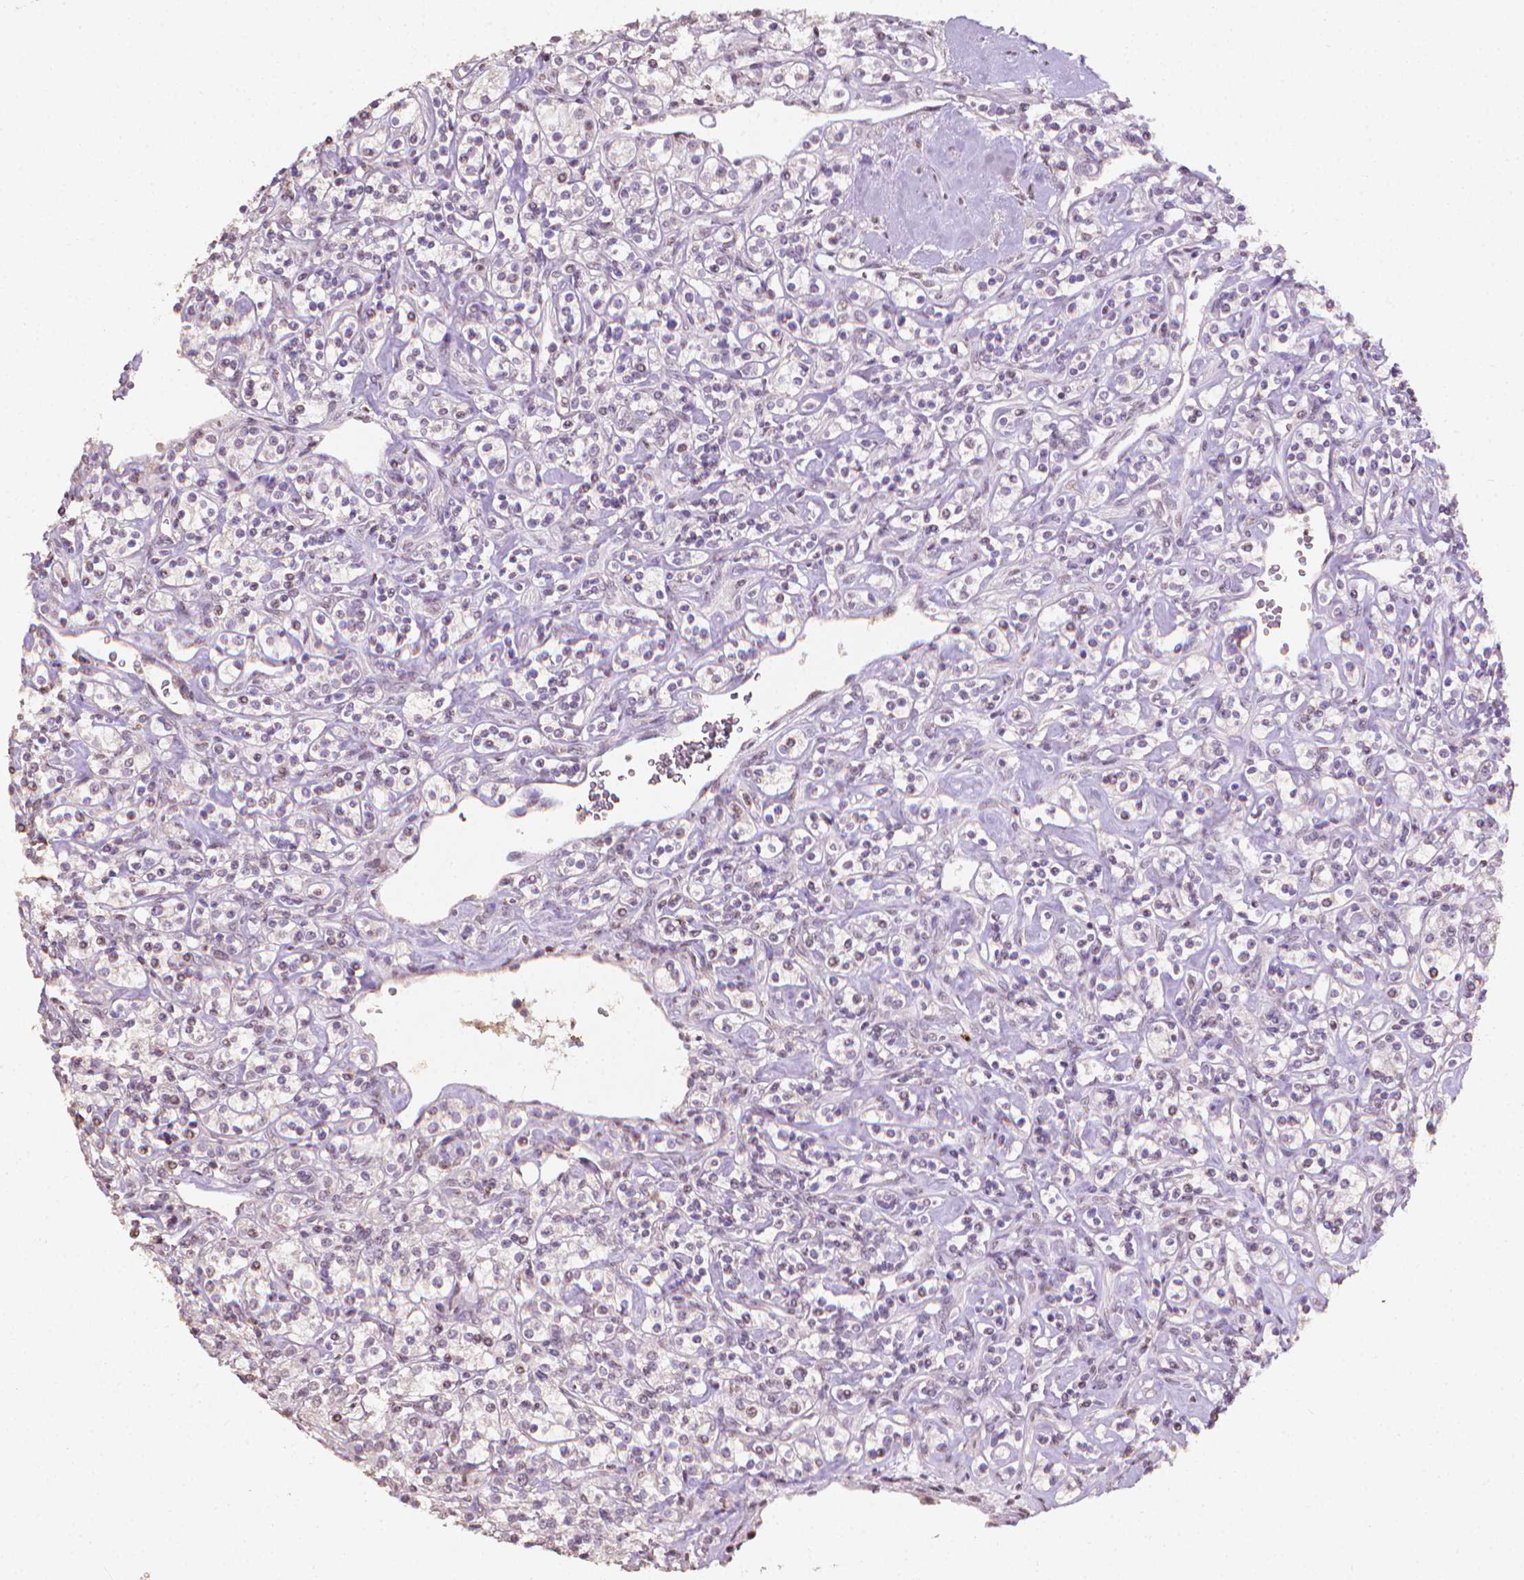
{"staining": {"intensity": "negative", "quantity": "none", "location": "none"}, "tissue": "renal cancer", "cell_type": "Tumor cells", "image_type": "cancer", "snomed": [{"axis": "morphology", "description": "Adenocarcinoma, NOS"}, {"axis": "topography", "description": "Kidney"}], "caption": "Immunohistochemistry (IHC) image of neoplastic tissue: human renal cancer (adenocarcinoma) stained with DAB (3,3'-diaminobenzidine) demonstrates no significant protein staining in tumor cells.", "gene": "DCN", "patient": {"sex": "male", "age": 77}}